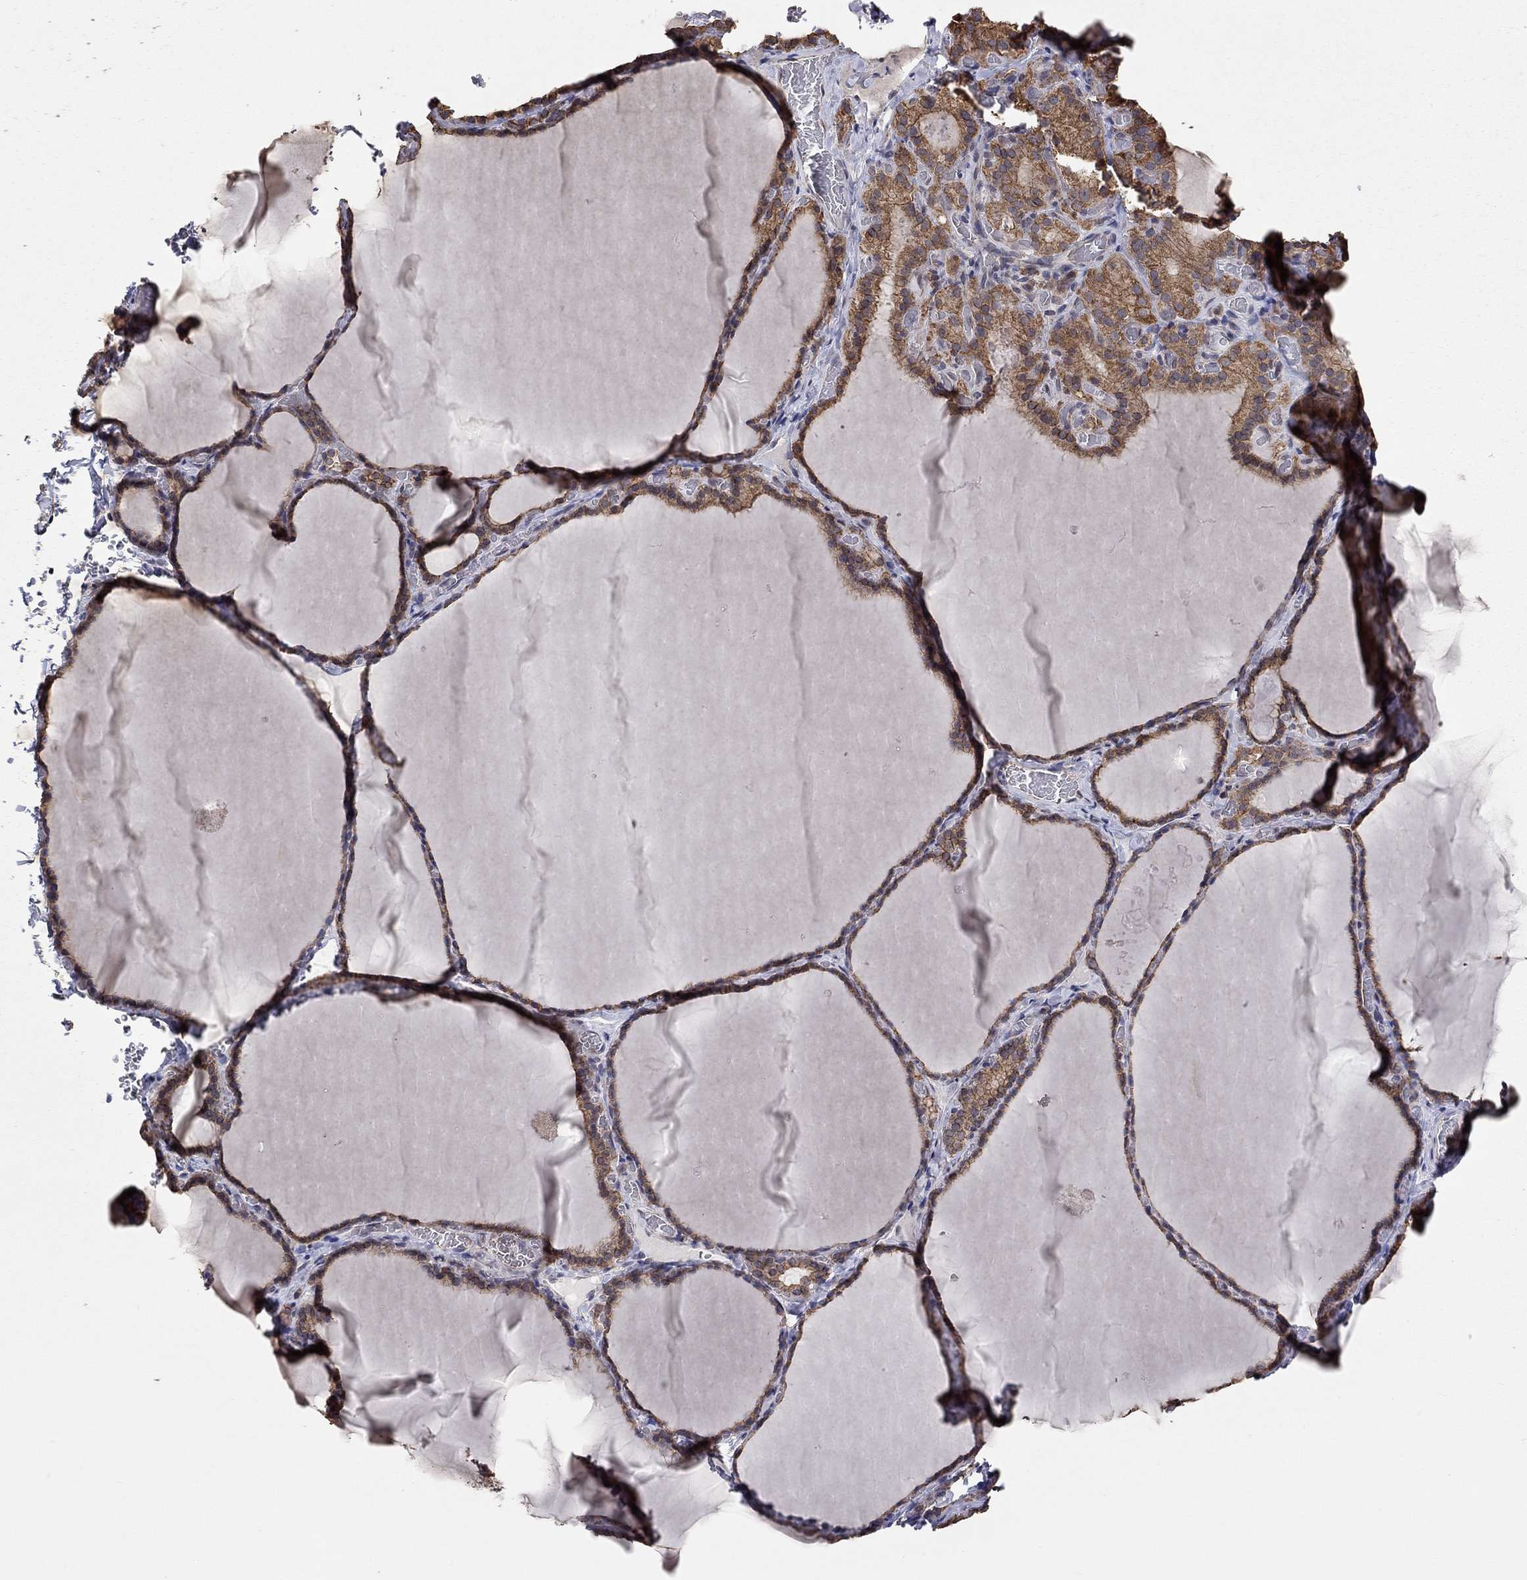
{"staining": {"intensity": "strong", "quantity": ">75%", "location": "cytoplasmic/membranous"}, "tissue": "thyroid gland", "cell_type": "Glandular cells", "image_type": "normal", "snomed": [{"axis": "morphology", "description": "Normal tissue, NOS"}, {"axis": "morphology", "description": "Hyperplasia, NOS"}, {"axis": "topography", "description": "Thyroid gland"}], "caption": "A photomicrograph of thyroid gland stained for a protein reveals strong cytoplasmic/membranous brown staining in glandular cells. (DAB IHC with brightfield microscopy, high magnification).", "gene": "ANKRA2", "patient": {"sex": "female", "age": 27}}